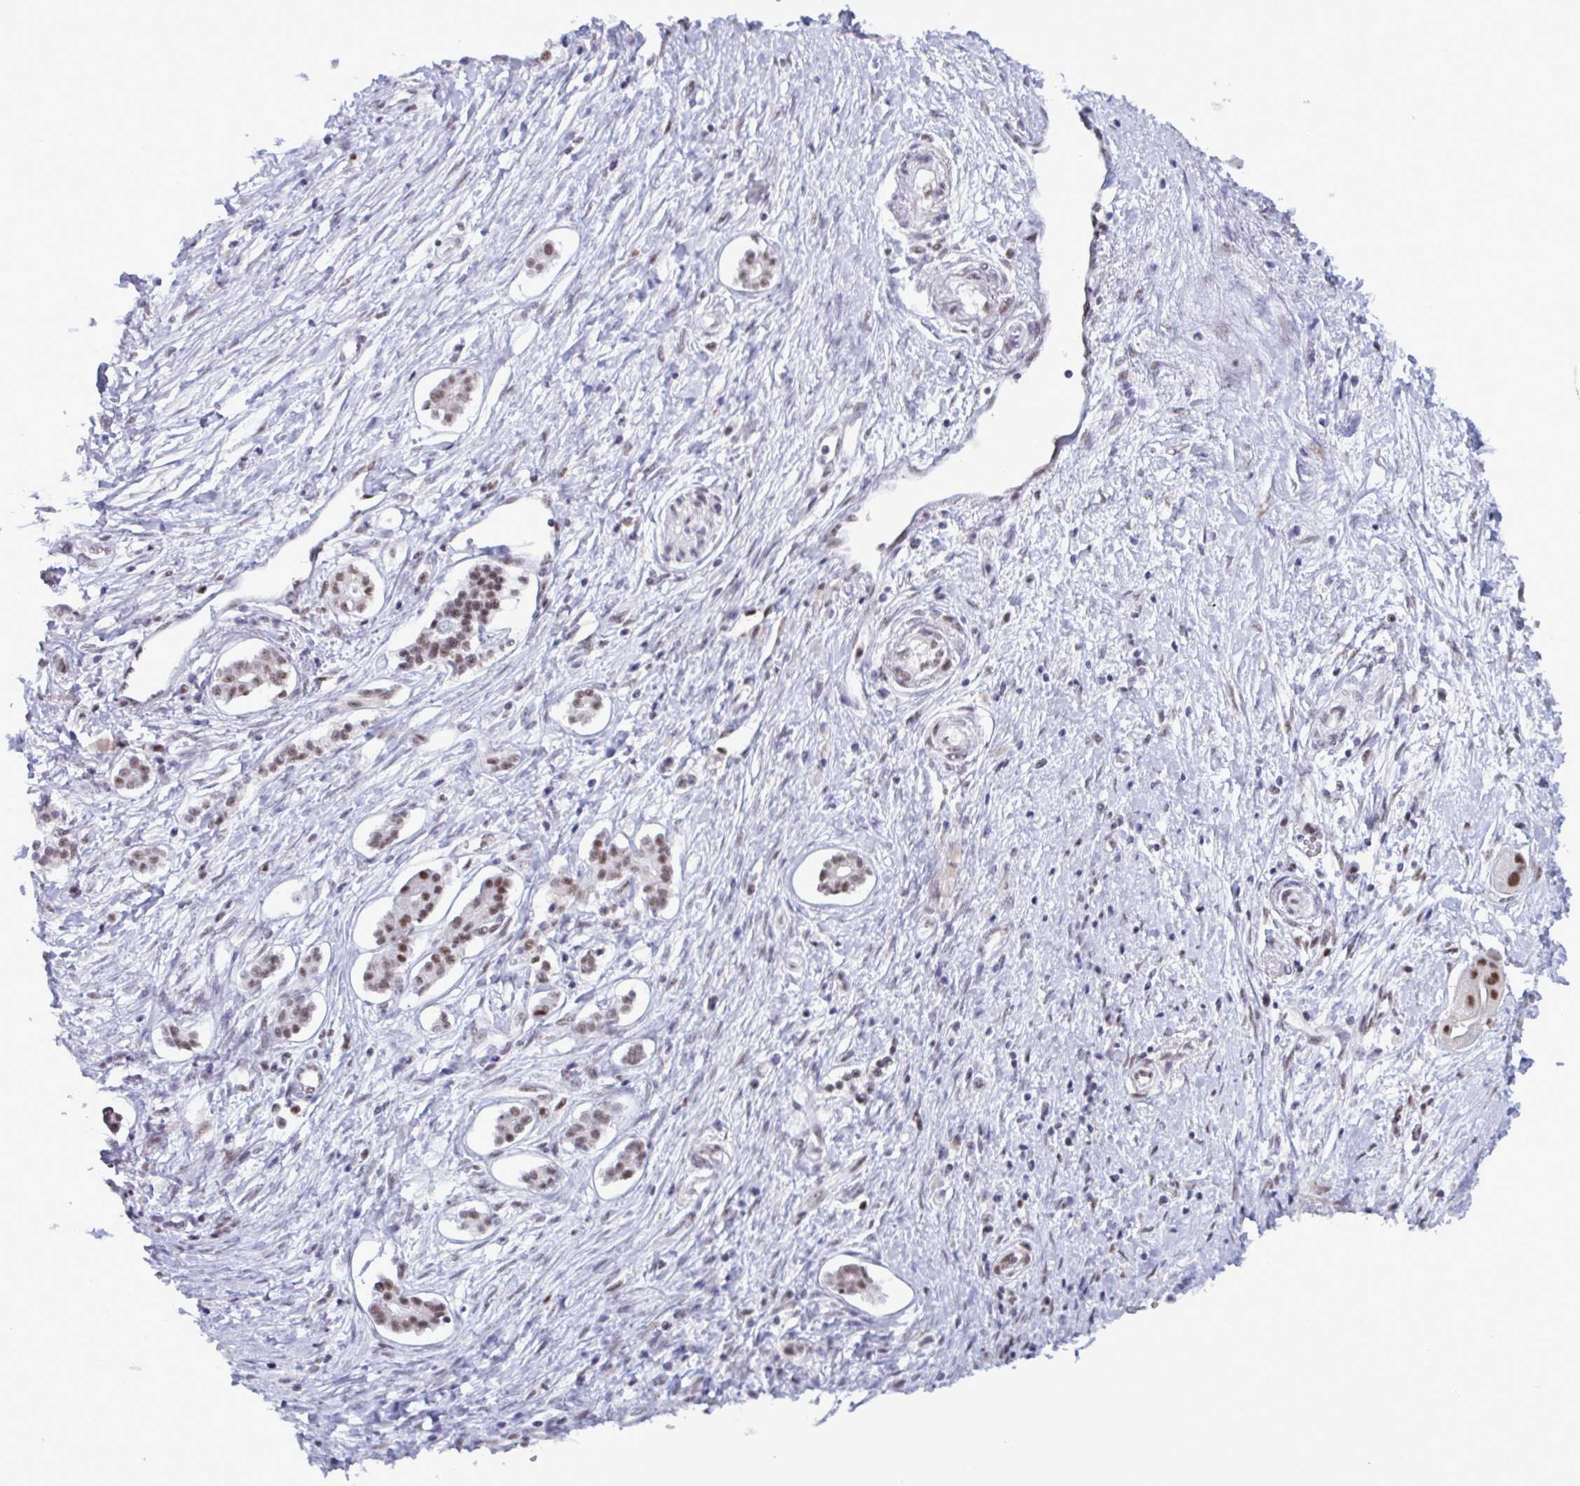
{"staining": {"intensity": "moderate", "quantity": ">75%", "location": "nuclear"}, "tissue": "pancreatic cancer", "cell_type": "Tumor cells", "image_type": "cancer", "snomed": [{"axis": "morphology", "description": "Adenocarcinoma, NOS"}, {"axis": "topography", "description": "Pancreas"}], "caption": "IHC staining of pancreatic cancer, which exhibits medium levels of moderate nuclear positivity in approximately >75% of tumor cells indicating moderate nuclear protein staining. The staining was performed using DAB (3,3'-diaminobenzidine) (brown) for protein detection and nuclei were counterstained in hematoxylin (blue).", "gene": "PPP1R10", "patient": {"sex": "male", "age": 68}}